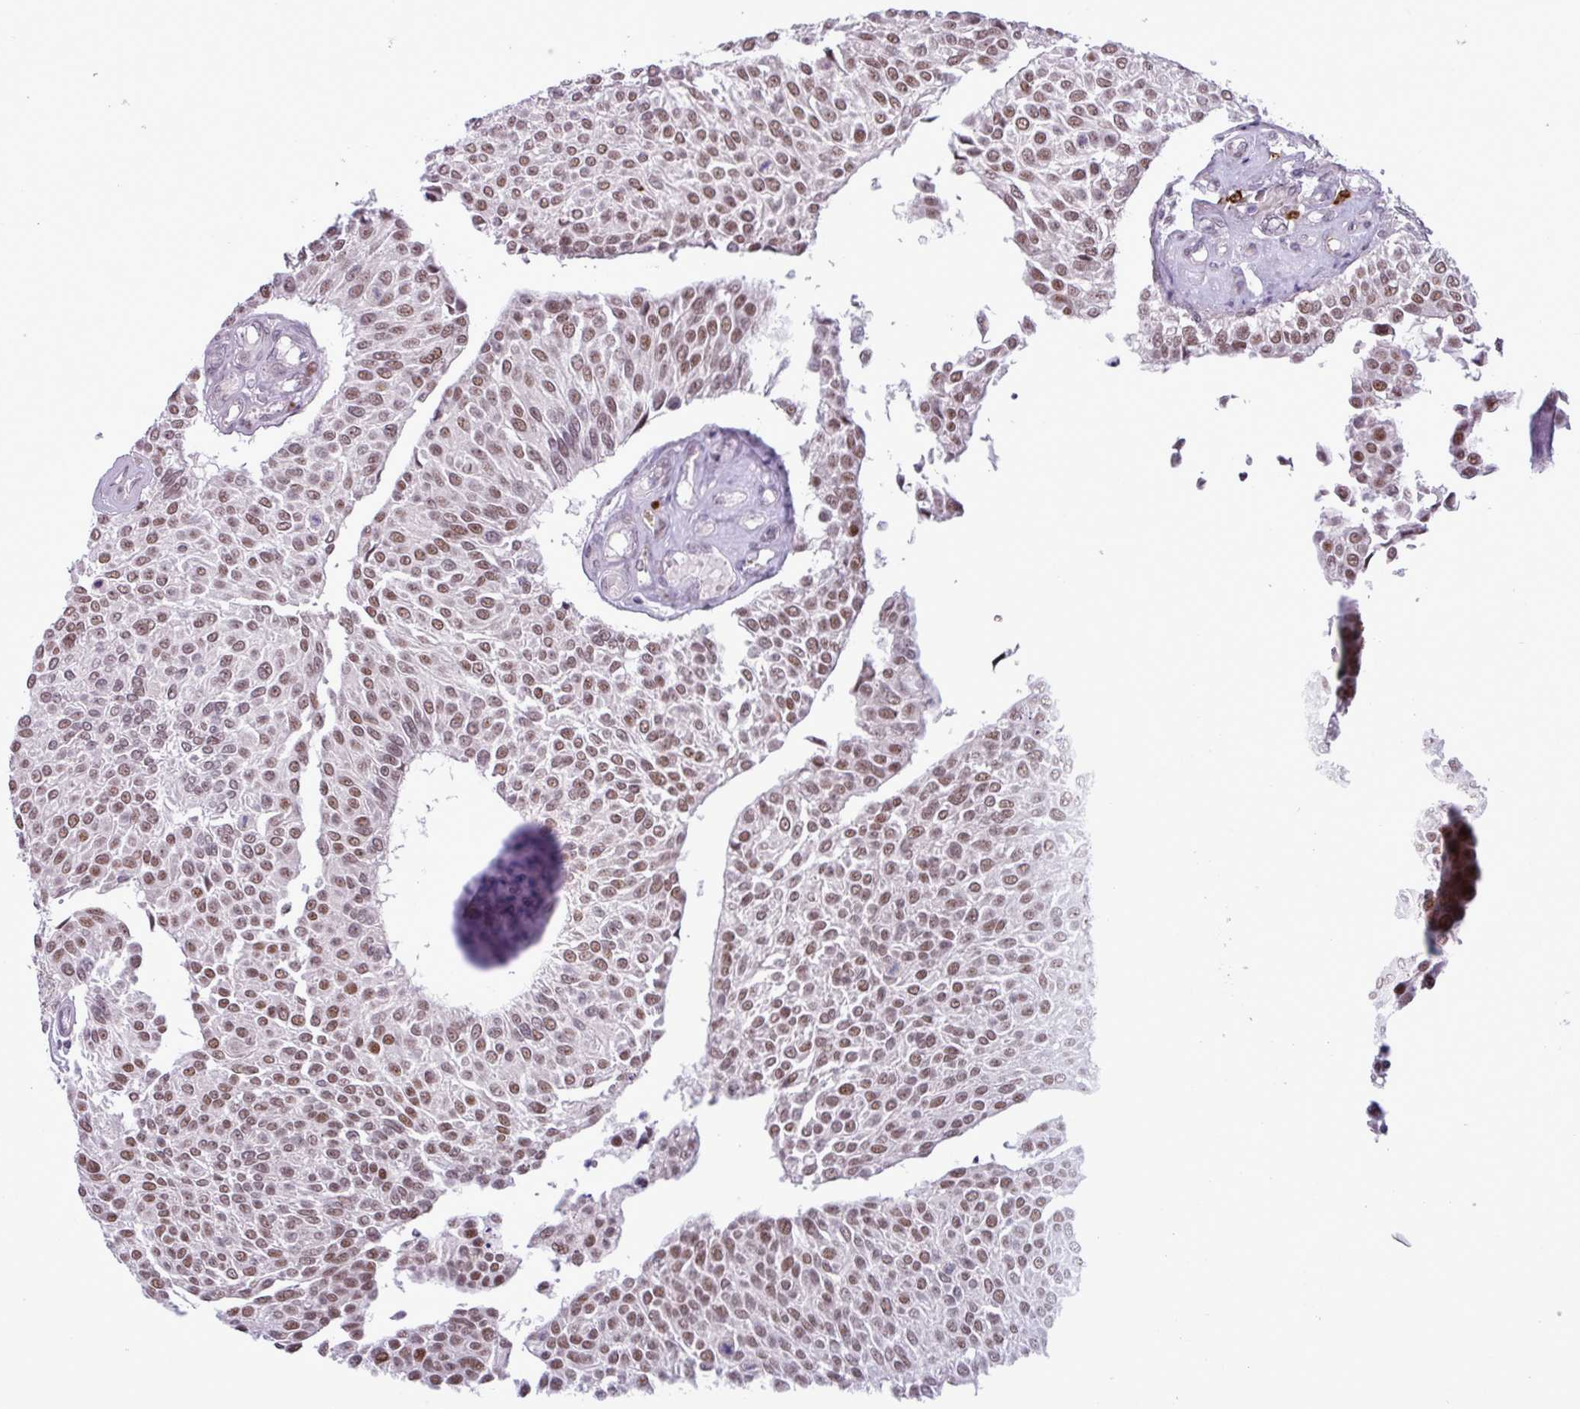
{"staining": {"intensity": "moderate", "quantity": ">75%", "location": "nuclear"}, "tissue": "urothelial cancer", "cell_type": "Tumor cells", "image_type": "cancer", "snomed": [{"axis": "morphology", "description": "Urothelial carcinoma, NOS"}, {"axis": "topography", "description": "Urinary bladder"}], "caption": "Approximately >75% of tumor cells in urothelial cancer demonstrate moderate nuclear protein positivity as visualized by brown immunohistochemical staining.", "gene": "NOTCH2", "patient": {"sex": "male", "age": 55}}